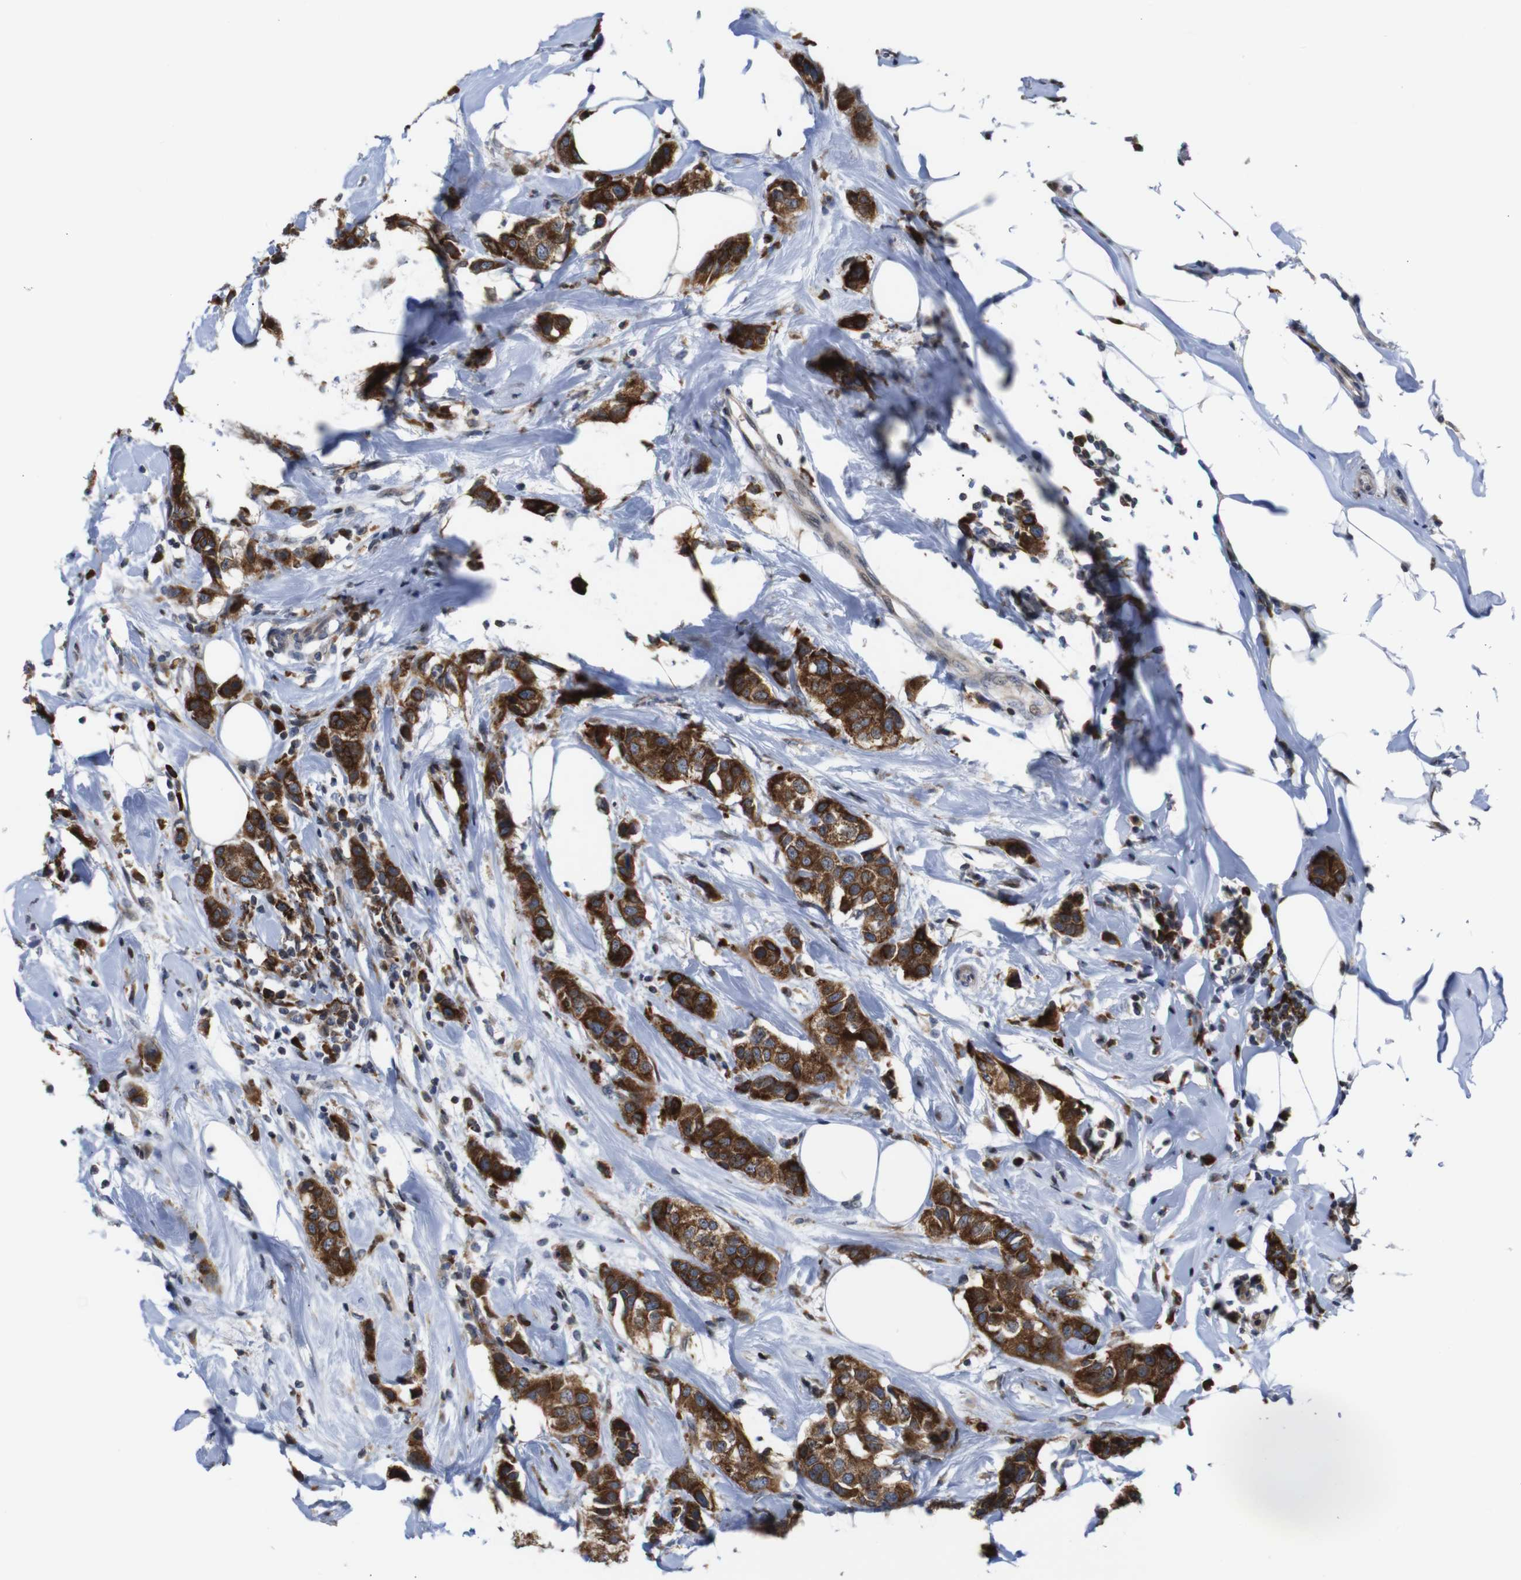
{"staining": {"intensity": "strong", "quantity": ">75%", "location": "cytoplasmic/membranous"}, "tissue": "breast cancer", "cell_type": "Tumor cells", "image_type": "cancer", "snomed": [{"axis": "morphology", "description": "Normal tissue, NOS"}, {"axis": "morphology", "description": "Duct carcinoma"}, {"axis": "topography", "description": "Breast"}], "caption": "Immunohistochemical staining of human invasive ductal carcinoma (breast) displays strong cytoplasmic/membranous protein positivity in about >75% of tumor cells.", "gene": "PTPN1", "patient": {"sex": "female", "age": 50}}